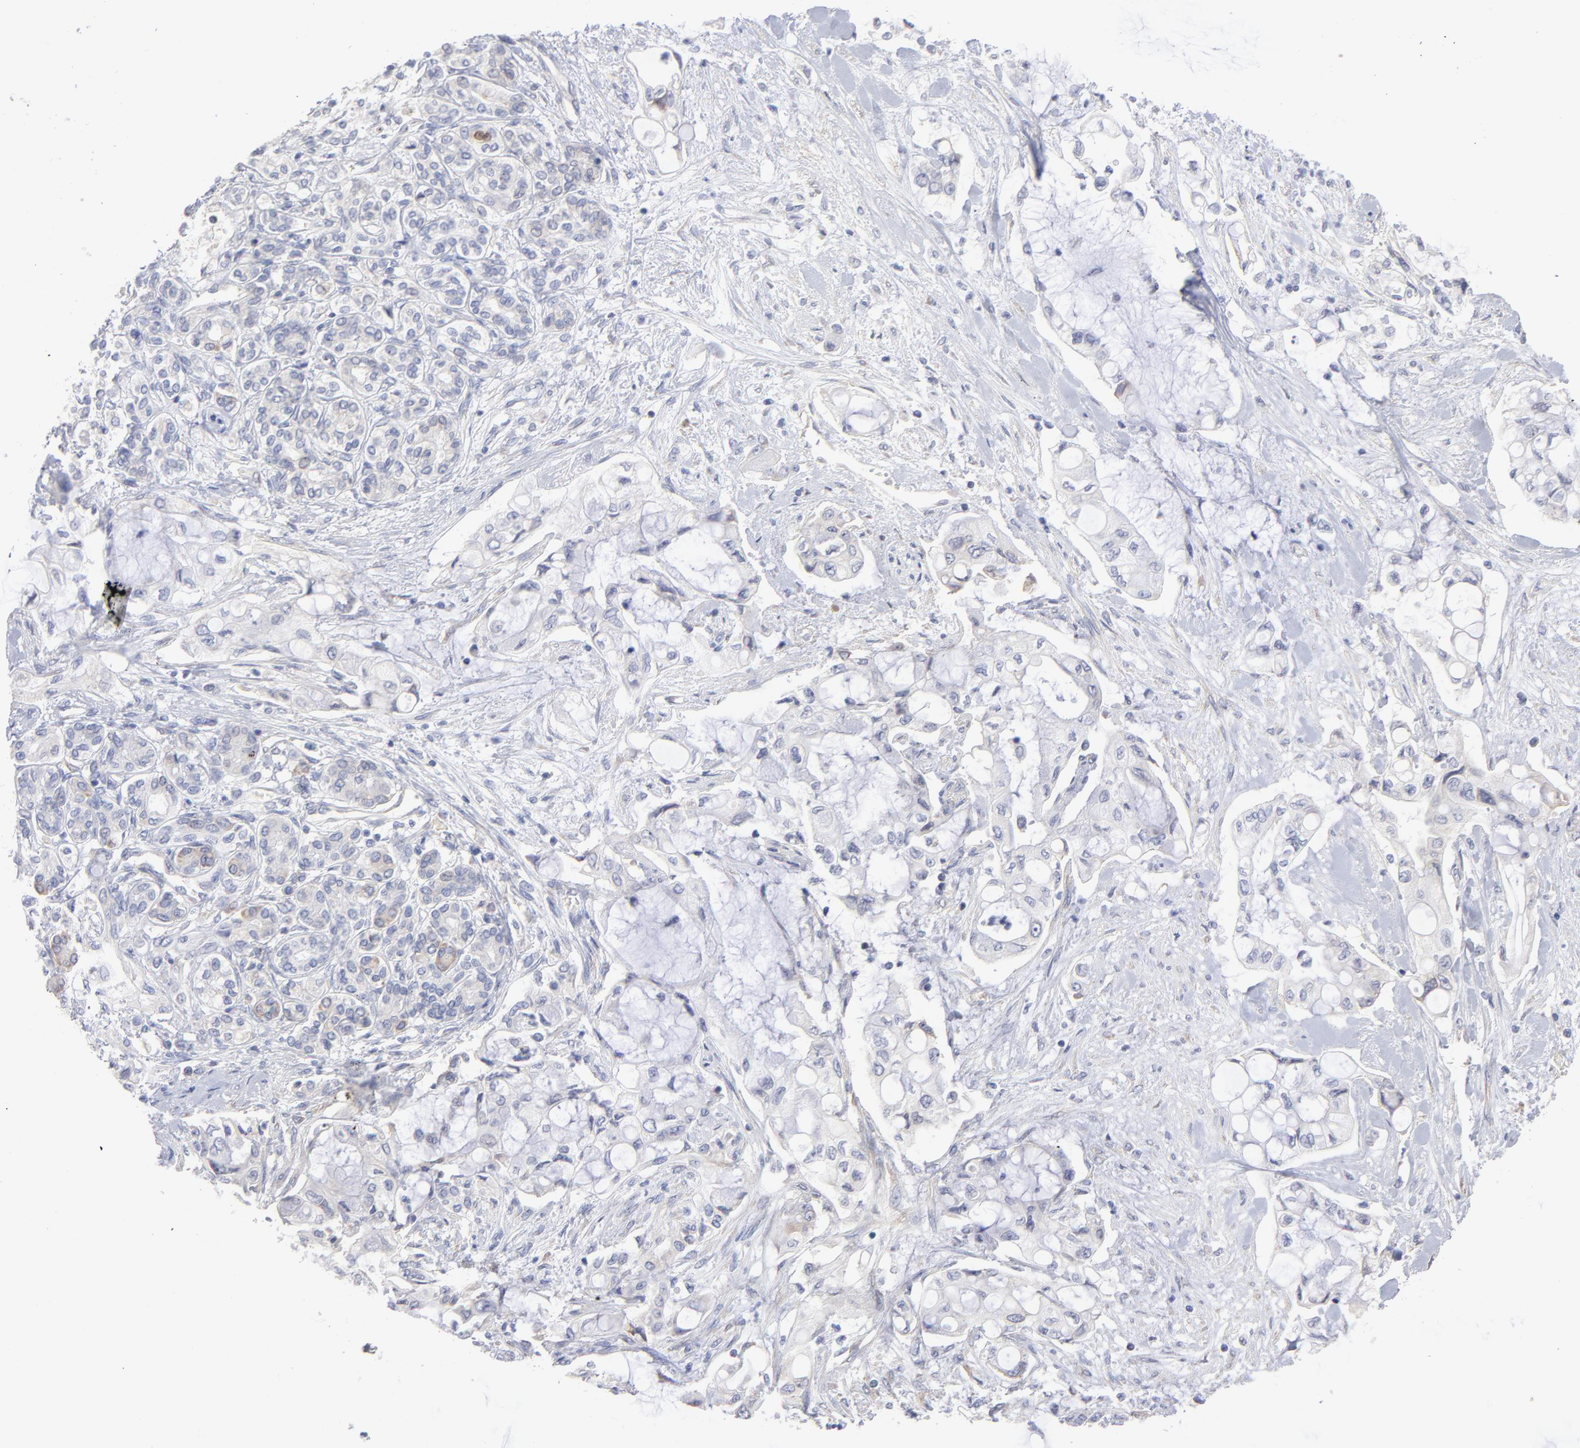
{"staining": {"intensity": "weak", "quantity": "<25%", "location": "cytoplasmic/membranous"}, "tissue": "pancreatic cancer", "cell_type": "Tumor cells", "image_type": "cancer", "snomed": [{"axis": "morphology", "description": "Adenocarcinoma, NOS"}, {"axis": "topography", "description": "Pancreas"}], "caption": "The image reveals no significant positivity in tumor cells of adenocarcinoma (pancreatic).", "gene": "RPL3", "patient": {"sex": "female", "age": 70}}